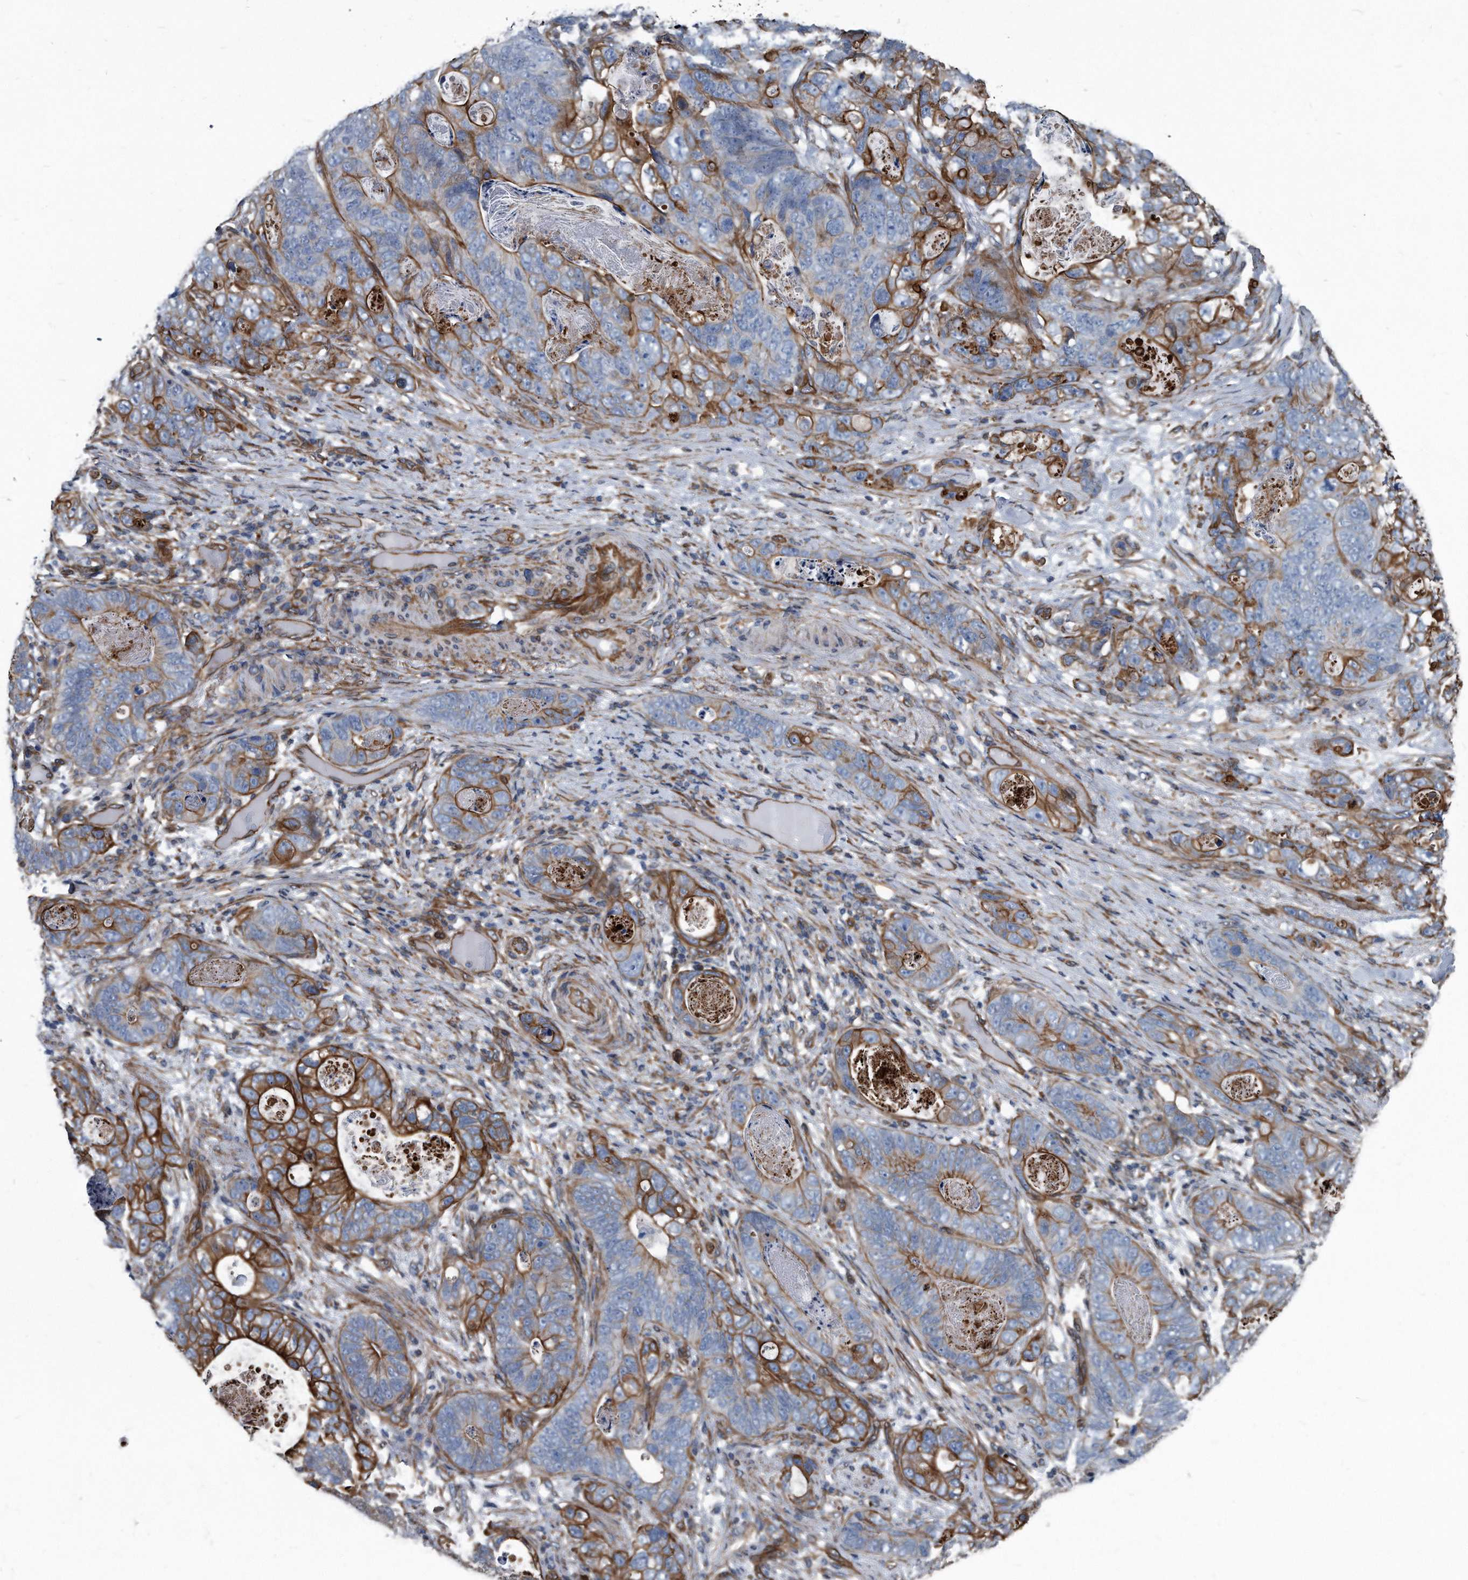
{"staining": {"intensity": "moderate", "quantity": "25%-75%", "location": "cytoplasmic/membranous"}, "tissue": "stomach cancer", "cell_type": "Tumor cells", "image_type": "cancer", "snomed": [{"axis": "morphology", "description": "Normal tissue, NOS"}, {"axis": "morphology", "description": "Adenocarcinoma, NOS"}, {"axis": "topography", "description": "Stomach"}], "caption": "Brown immunohistochemical staining in human adenocarcinoma (stomach) demonstrates moderate cytoplasmic/membranous positivity in approximately 25%-75% of tumor cells.", "gene": "PLEC", "patient": {"sex": "female", "age": 89}}